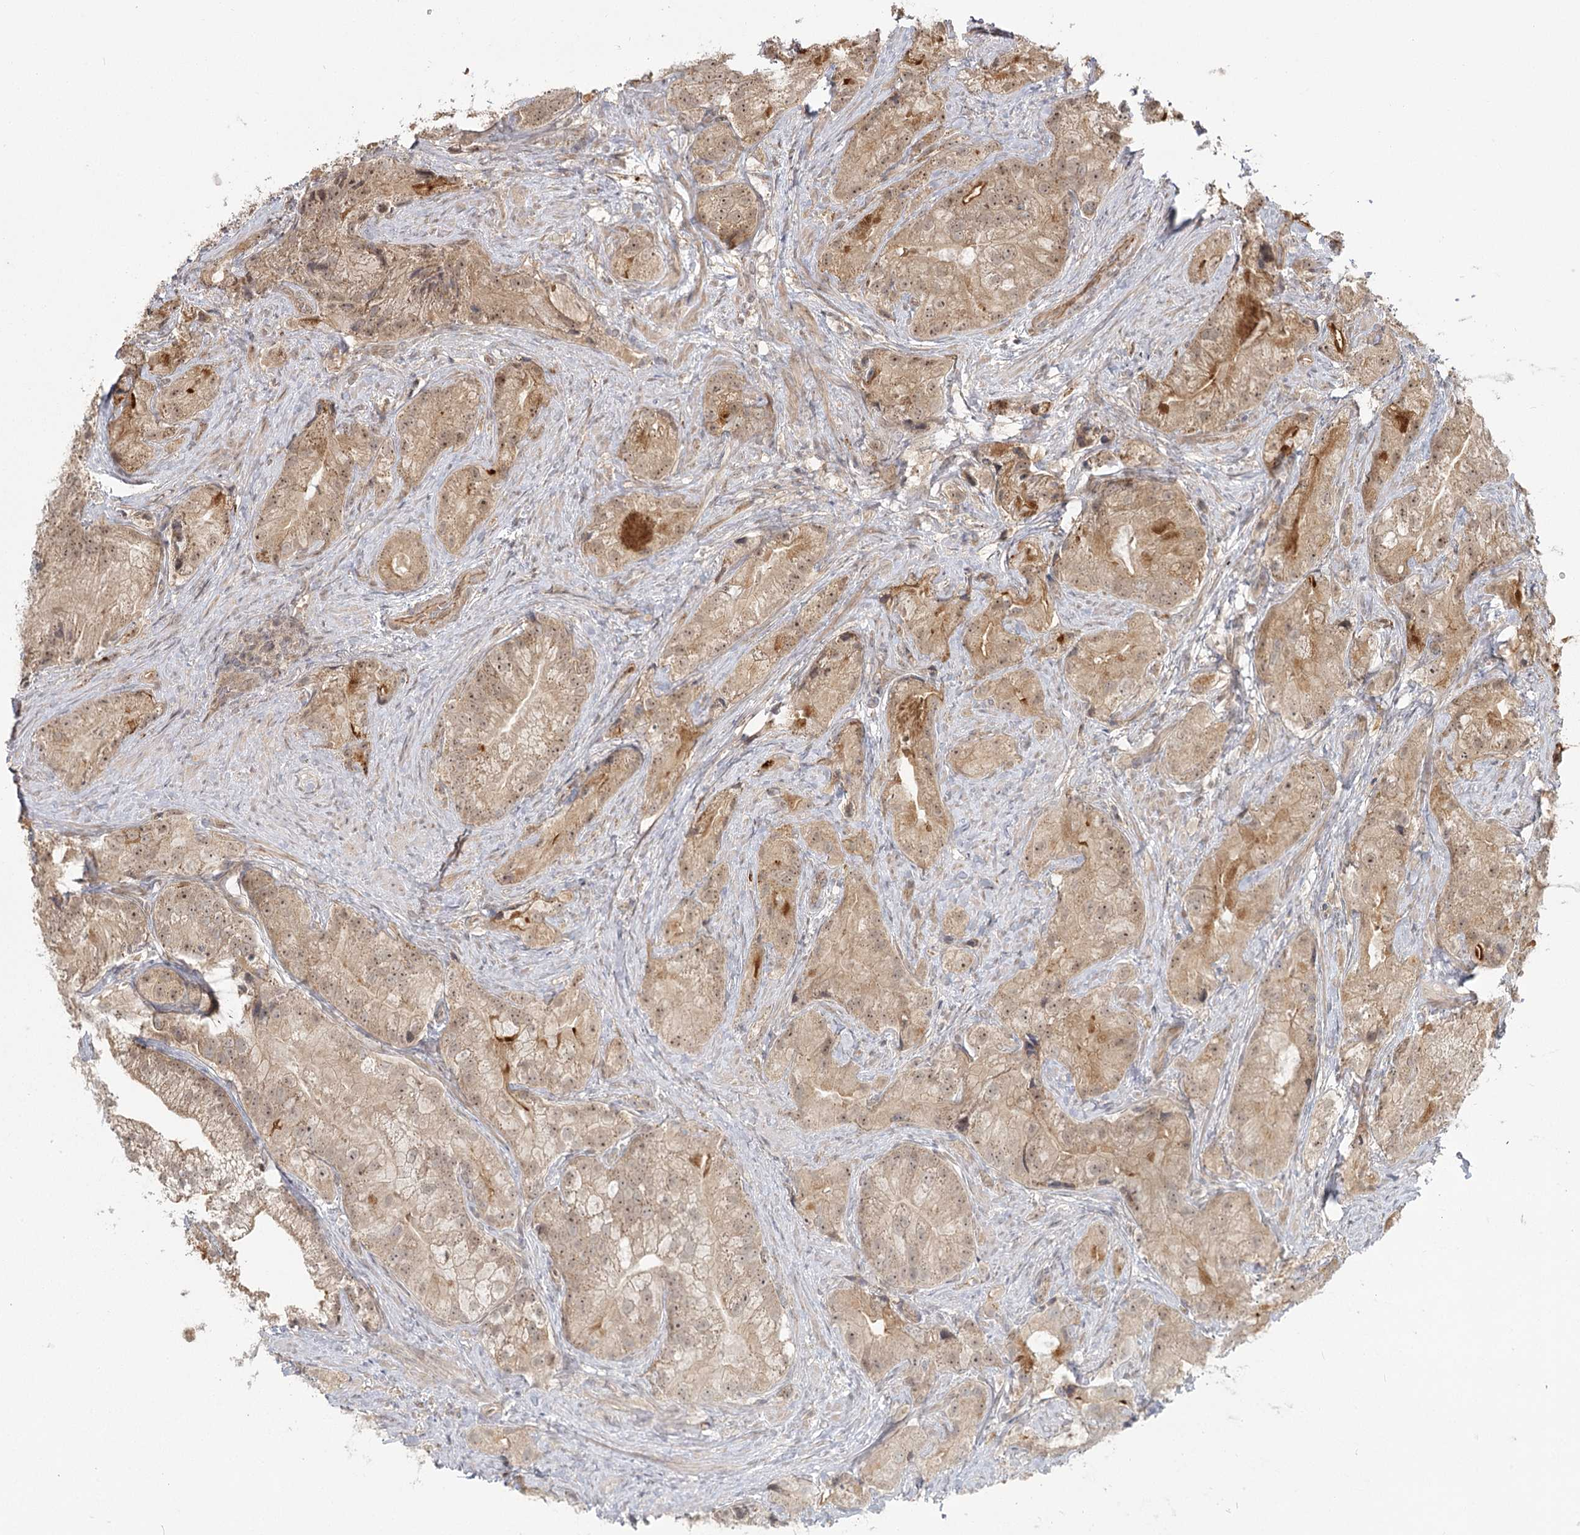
{"staining": {"intensity": "moderate", "quantity": "25%-75%", "location": "cytoplasmic/membranous"}, "tissue": "prostate cancer", "cell_type": "Tumor cells", "image_type": "cancer", "snomed": [{"axis": "morphology", "description": "Adenocarcinoma, Low grade"}, {"axis": "topography", "description": "Prostate"}], "caption": "IHC photomicrograph of prostate cancer stained for a protein (brown), which demonstrates medium levels of moderate cytoplasmic/membranous expression in approximately 25%-75% of tumor cells.", "gene": "R3HDM2", "patient": {"sex": "male", "age": 71}}